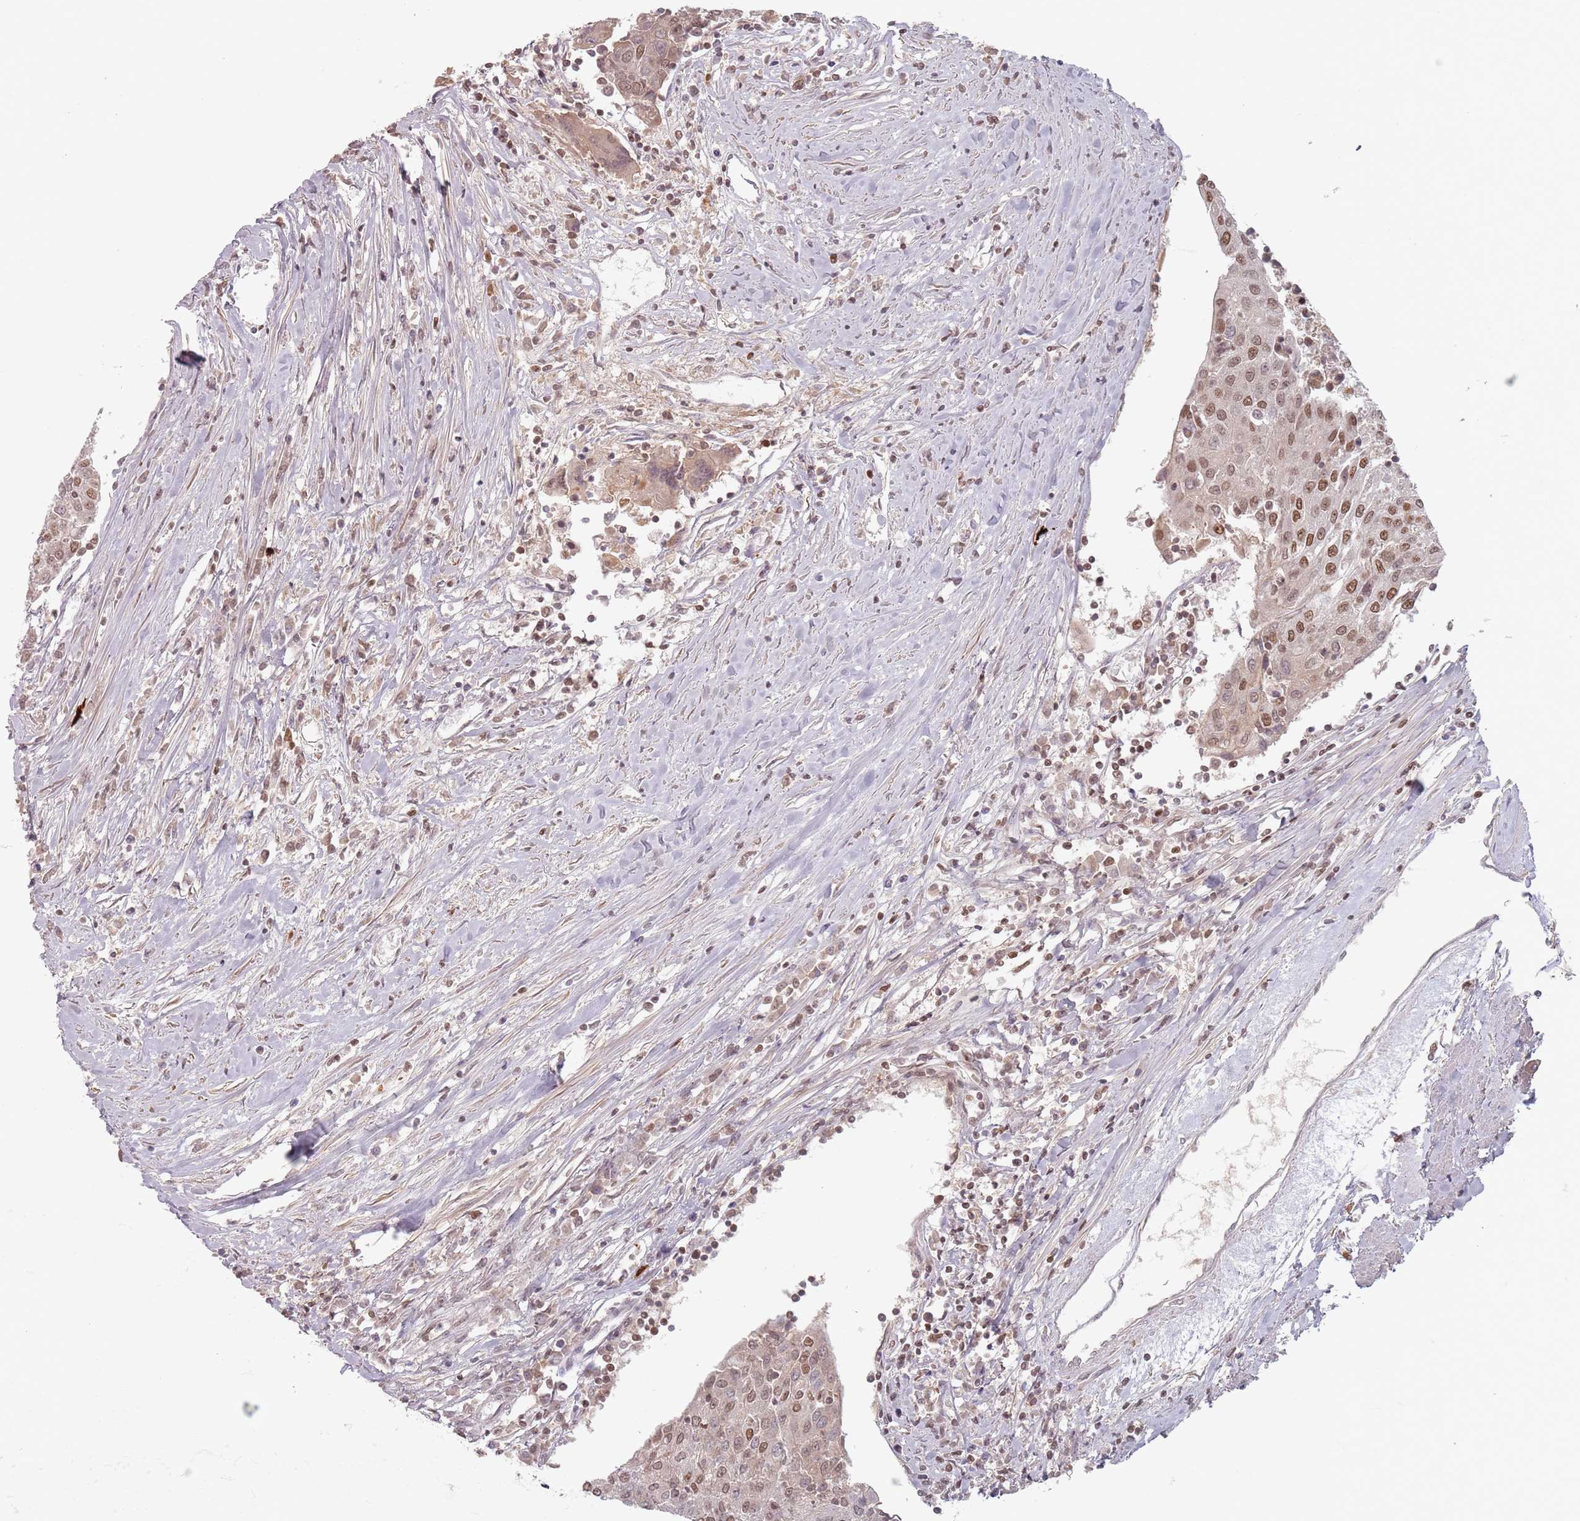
{"staining": {"intensity": "moderate", "quantity": "25%-75%", "location": "cytoplasmic/membranous,nuclear"}, "tissue": "urothelial cancer", "cell_type": "Tumor cells", "image_type": "cancer", "snomed": [{"axis": "morphology", "description": "Urothelial carcinoma, High grade"}, {"axis": "topography", "description": "Urinary bladder"}], "caption": "This is an image of immunohistochemistry staining of urothelial cancer, which shows moderate positivity in the cytoplasmic/membranous and nuclear of tumor cells.", "gene": "NUP50", "patient": {"sex": "female", "age": 85}}